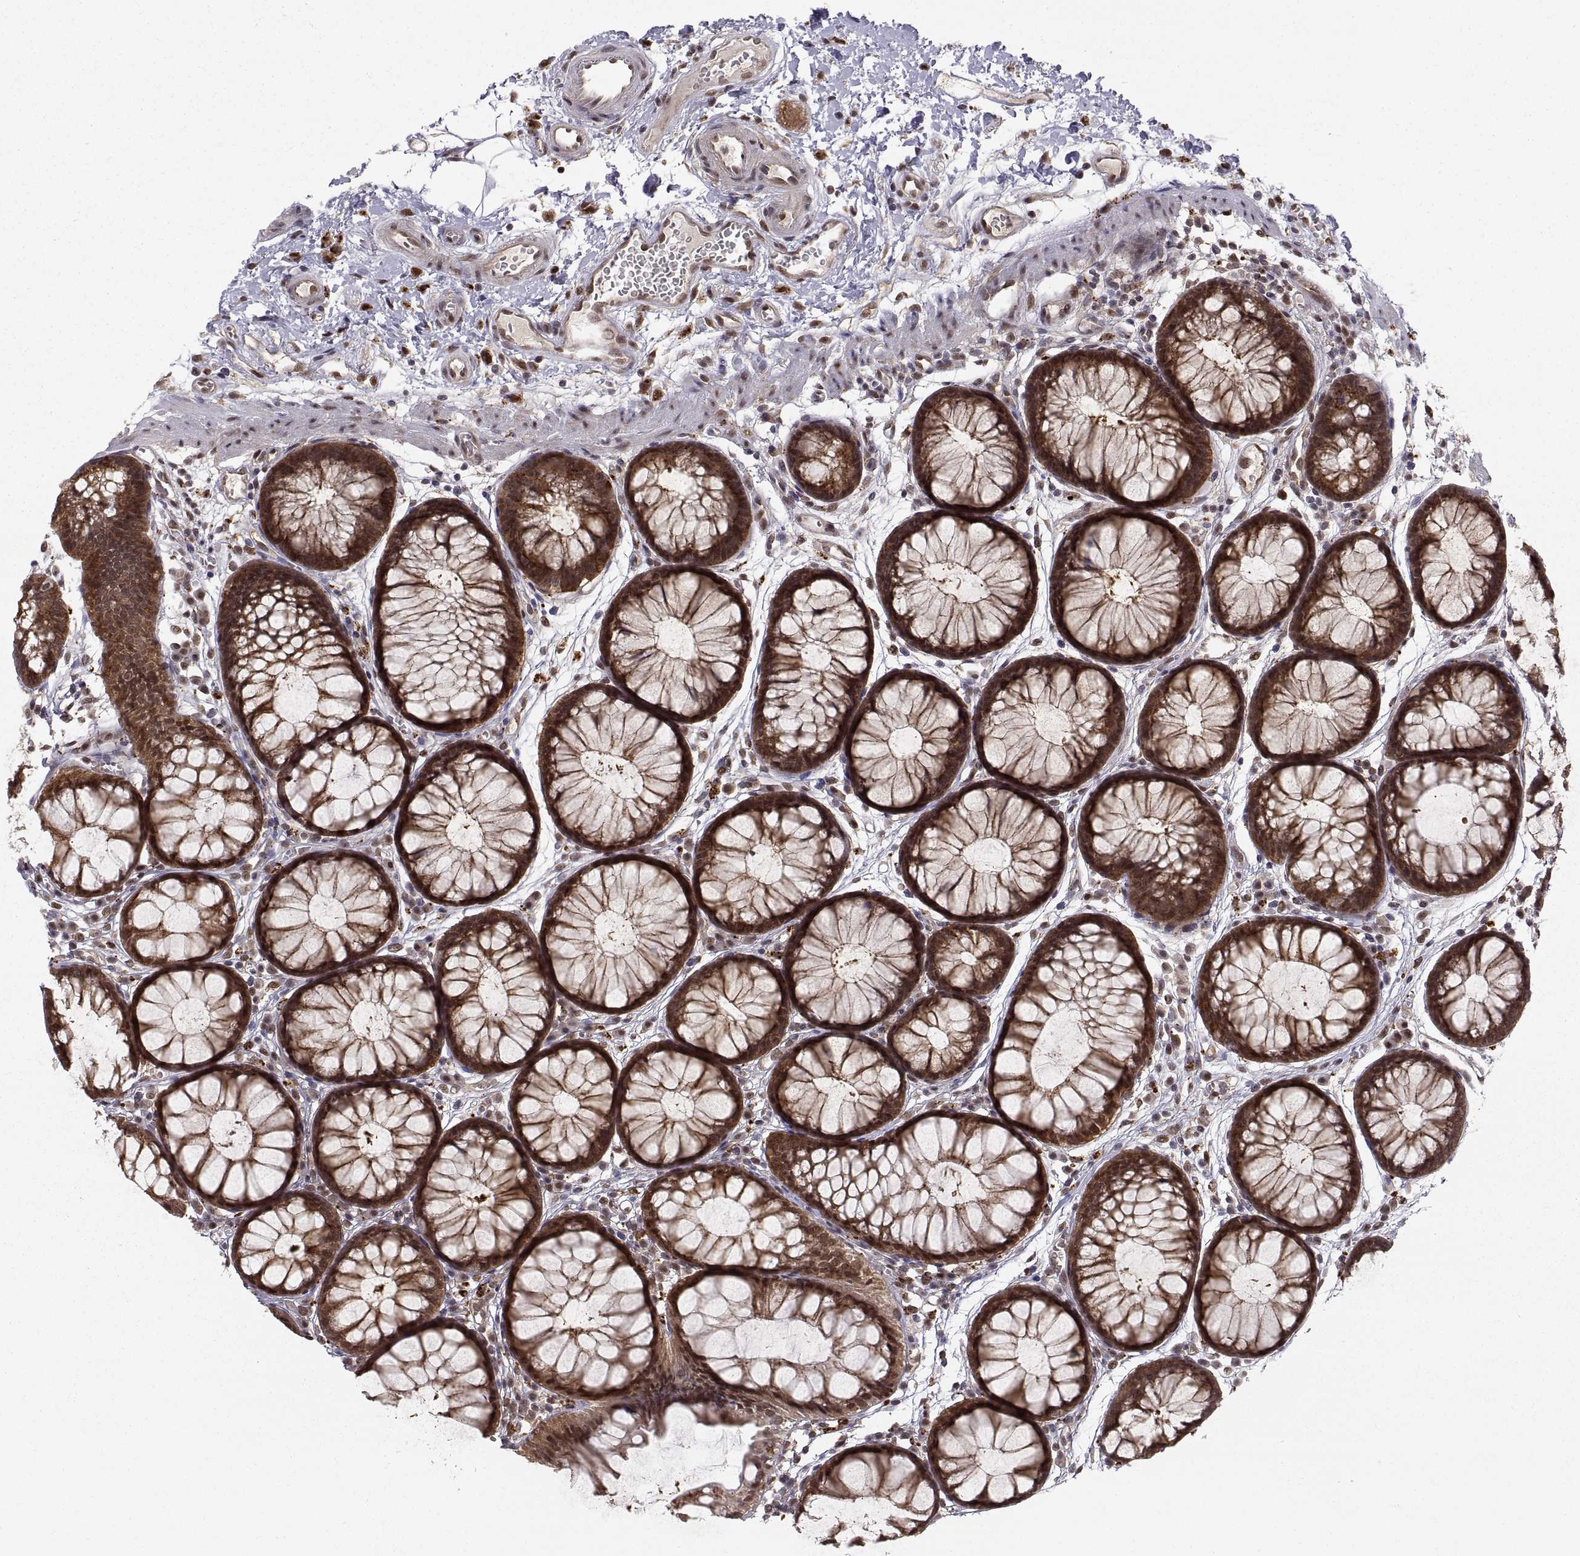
{"staining": {"intensity": "weak", "quantity": ">75%", "location": "cytoplasmic/membranous"}, "tissue": "colon", "cell_type": "Endothelial cells", "image_type": "normal", "snomed": [{"axis": "morphology", "description": "Normal tissue, NOS"}, {"axis": "morphology", "description": "Adenocarcinoma, NOS"}, {"axis": "topography", "description": "Colon"}], "caption": "DAB immunohistochemical staining of unremarkable colon reveals weak cytoplasmic/membranous protein expression in approximately >75% of endothelial cells. Ihc stains the protein of interest in brown and the nuclei are stained blue.", "gene": "PSMC2", "patient": {"sex": "male", "age": 65}}